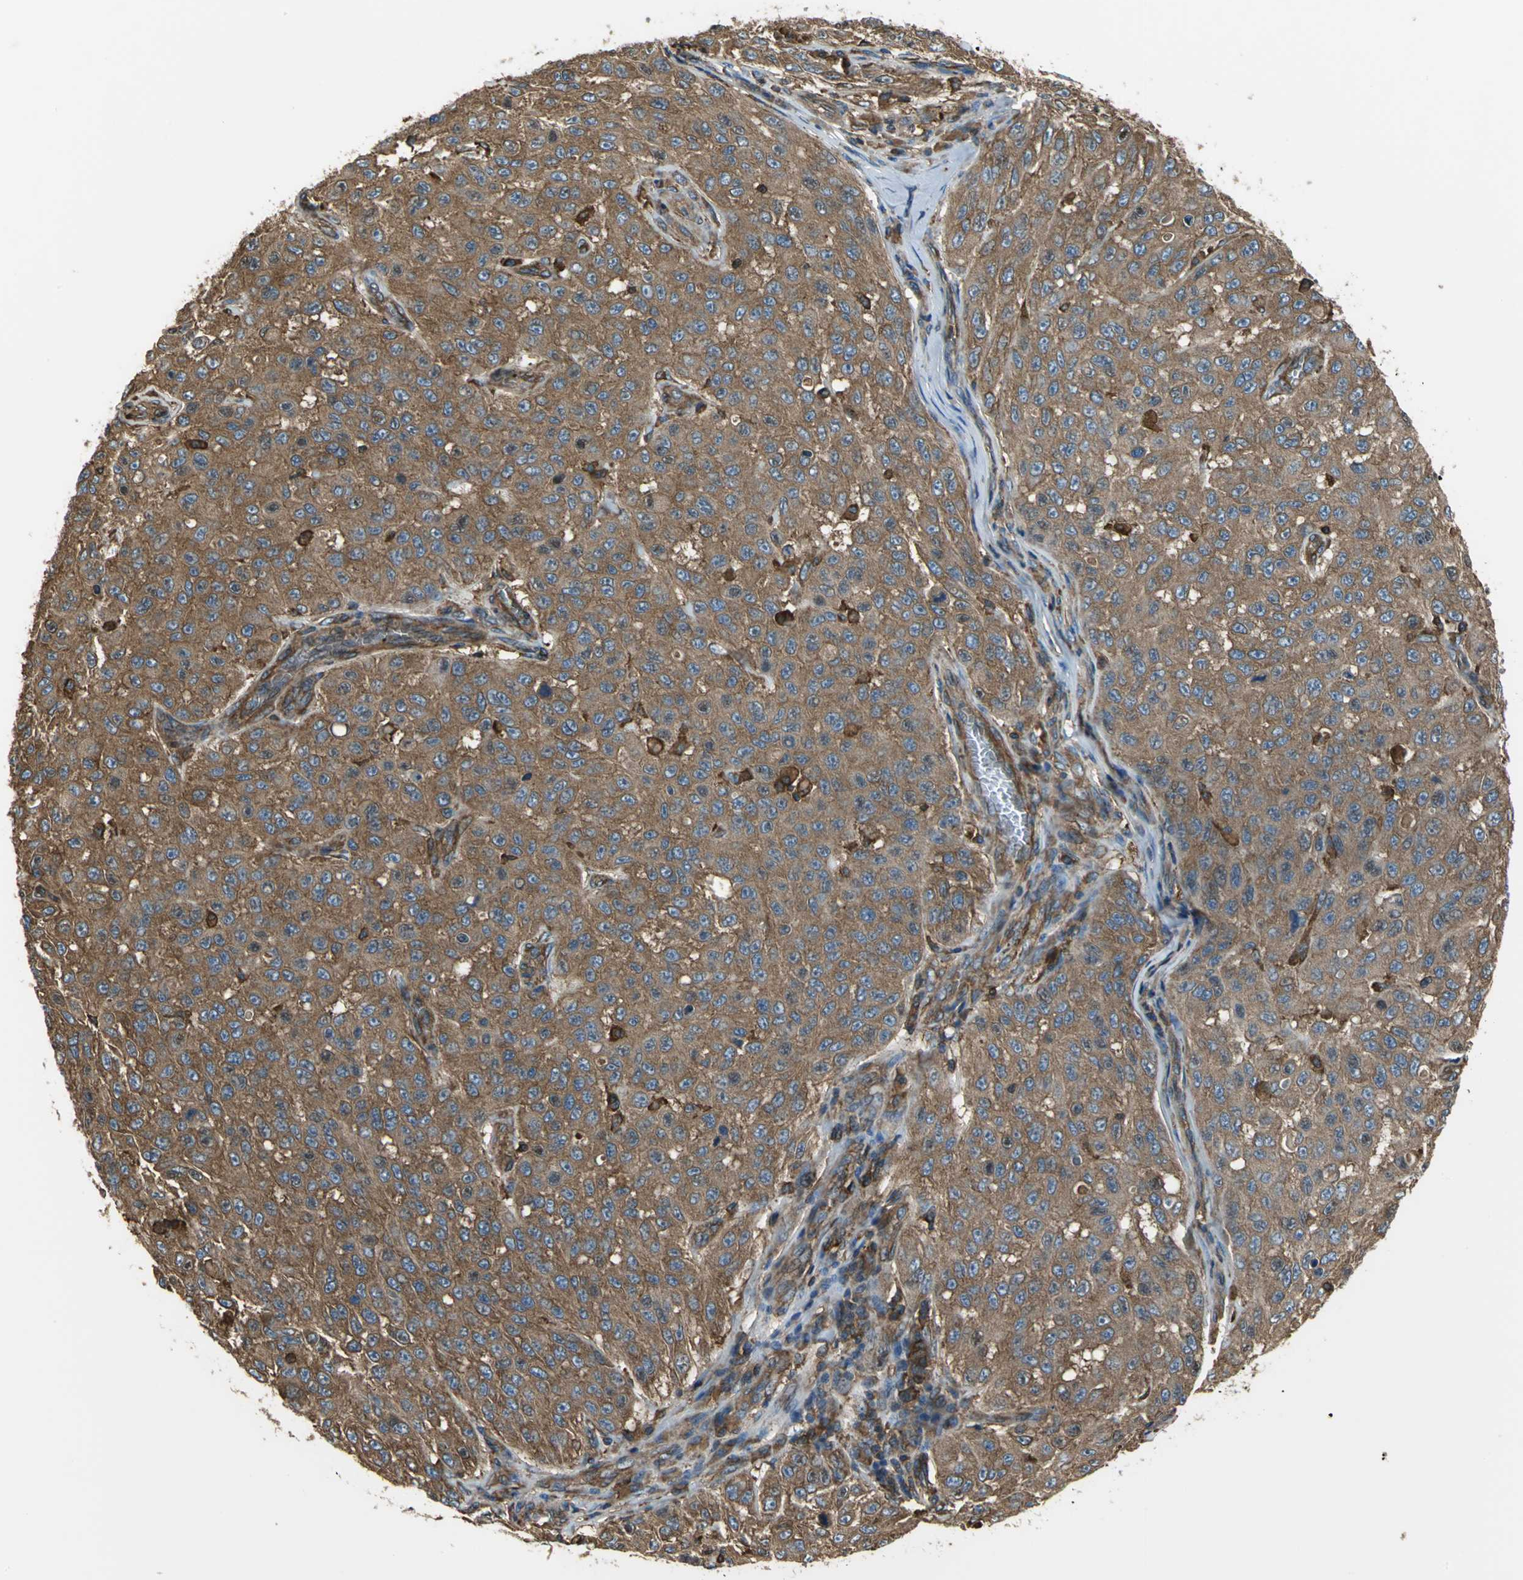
{"staining": {"intensity": "moderate", "quantity": ">75%", "location": "cytoplasmic/membranous"}, "tissue": "melanoma", "cell_type": "Tumor cells", "image_type": "cancer", "snomed": [{"axis": "morphology", "description": "Malignant melanoma, NOS"}, {"axis": "topography", "description": "Skin"}], "caption": "Human melanoma stained with a brown dye displays moderate cytoplasmic/membranous positive positivity in about >75% of tumor cells.", "gene": "TLN1", "patient": {"sex": "male", "age": 30}}